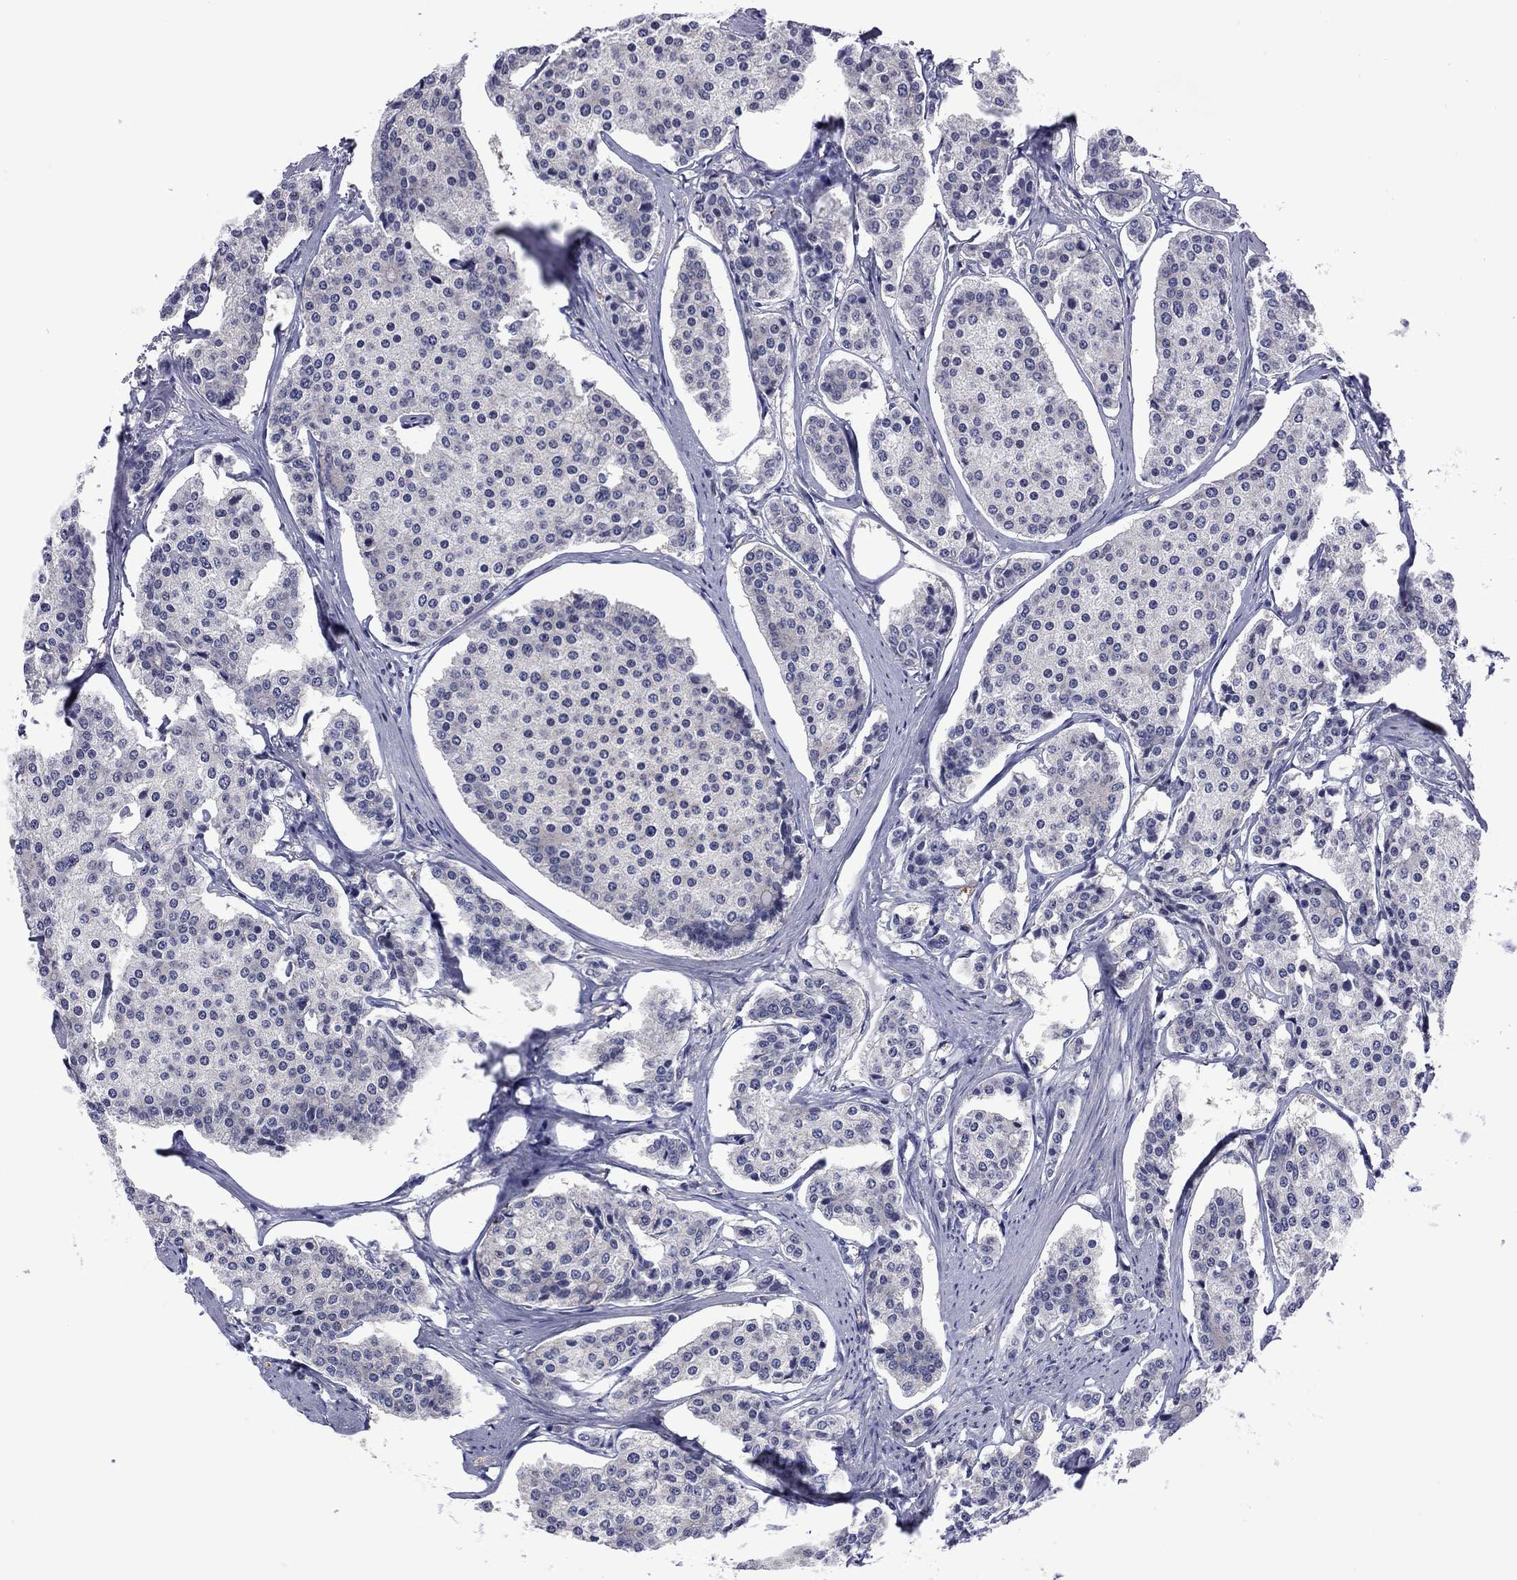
{"staining": {"intensity": "negative", "quantity": "none", "location": "none"}, "tissue": "carcinoid", "cell_type": "Tumor cells", "image_type": "cancer", "snomed": [{"axis": "morphology", "description": "Carcinoid, malignant, NOS"}, {"axis": "topography", "description": "Small intestine"}], "caption": "A high-resolution micrograph shows immunohistochemistry (IHC) staining of malignant carcinoid, which exhibits no significant expression in tumor cells. (DAB (3,3'-diaminobenzidine) IHC visualized using brightfield microscopy, high magnification).", "gene": "POU5F2", "patient": {"sex": "female", "age": 65}}